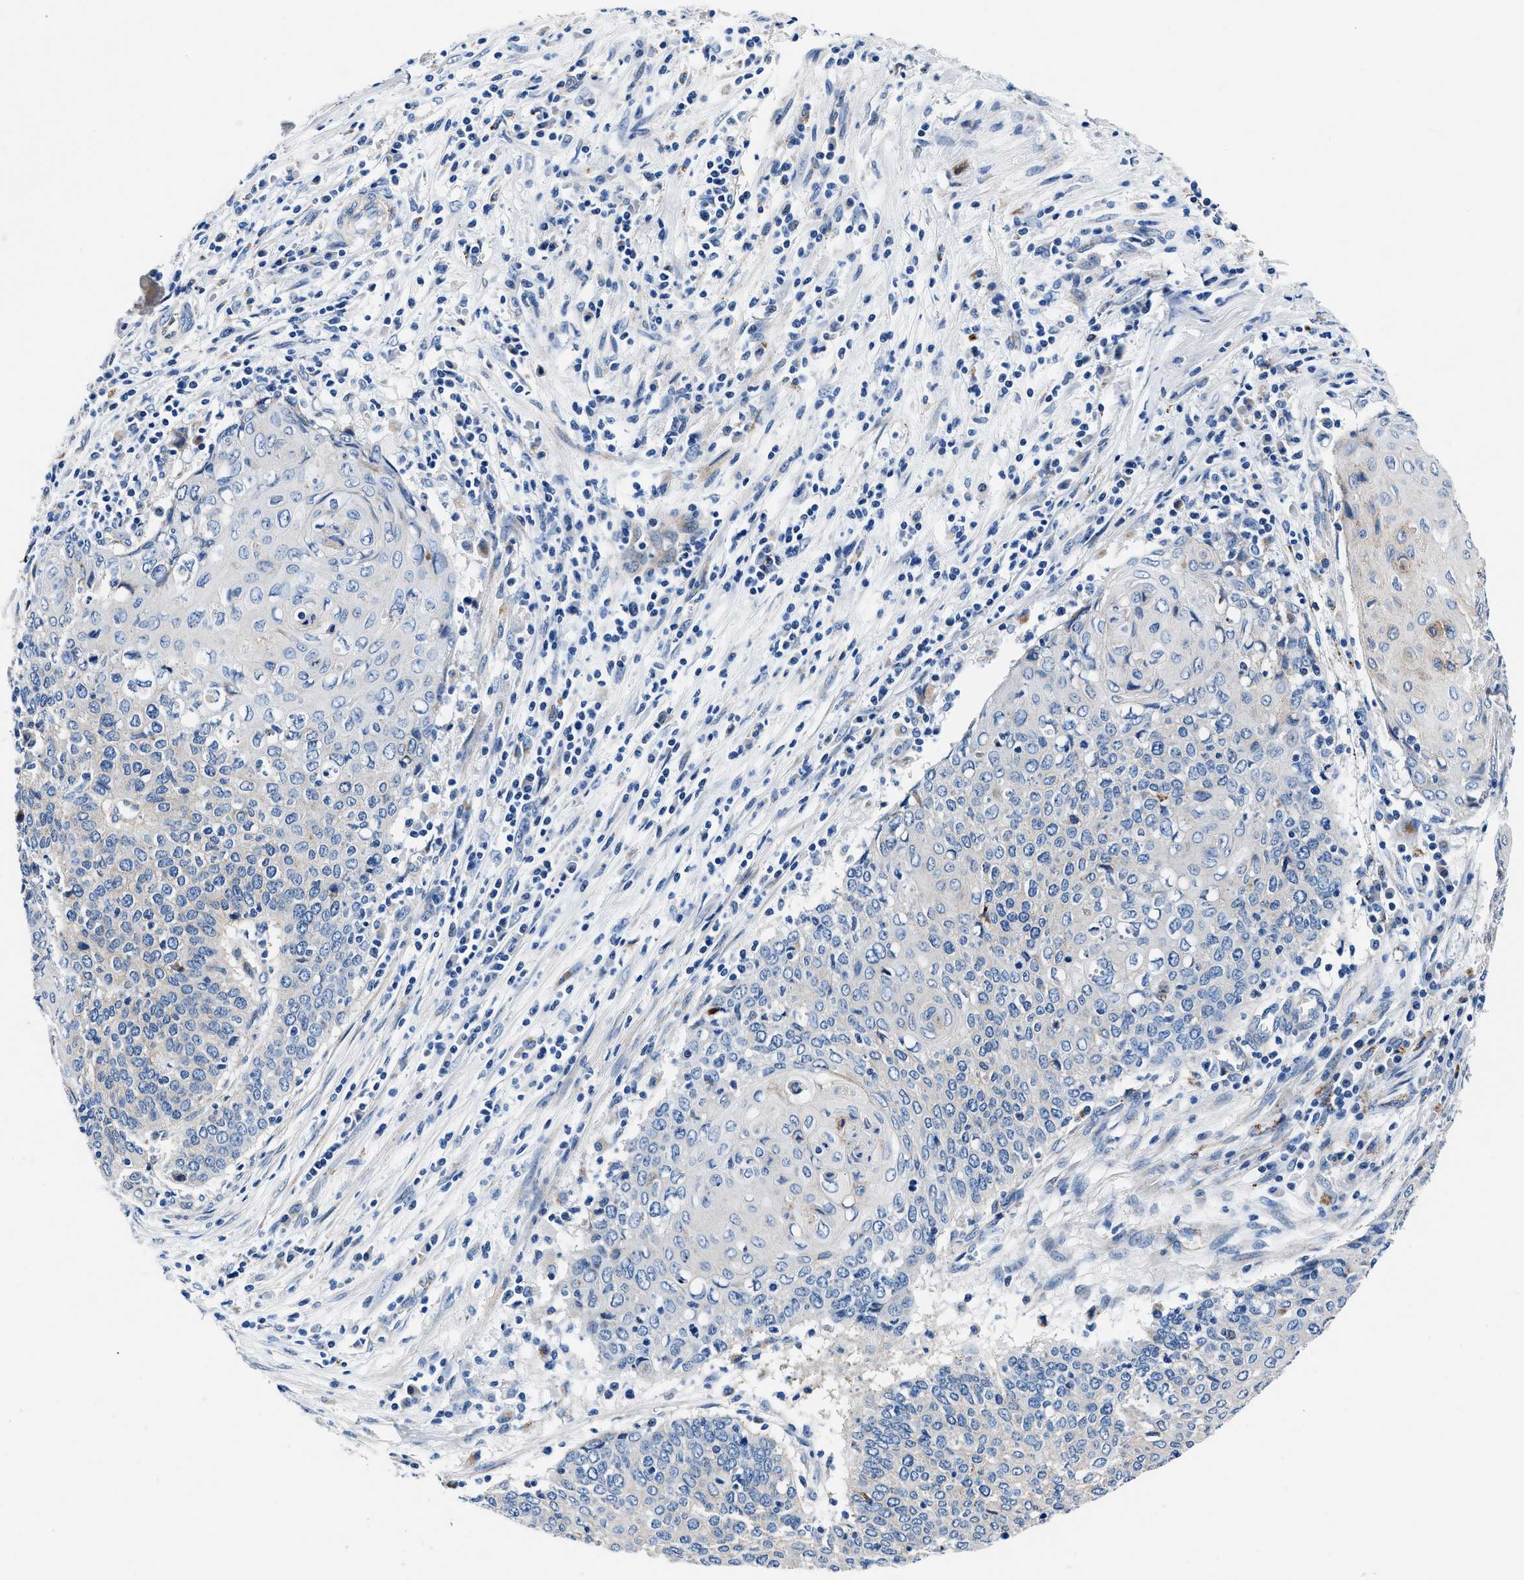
{"staining": {"intensity": "negative", "quantity": "none", "location": "none"}, "tissue": "cervical cancer", "cell_type": "Tumor cells", "image_type": "cancer", "snomed": [{"axis": "morphology", "description": "Squamous cell carcinoma, NOS"}, {"axis": "topography", "description": "Cervix"}], "caption": "The image demonstrates no staining of tumor cells in cervical cancer.", "gene": "DAG1", "patient": {"sex": "female", "age": 39}}